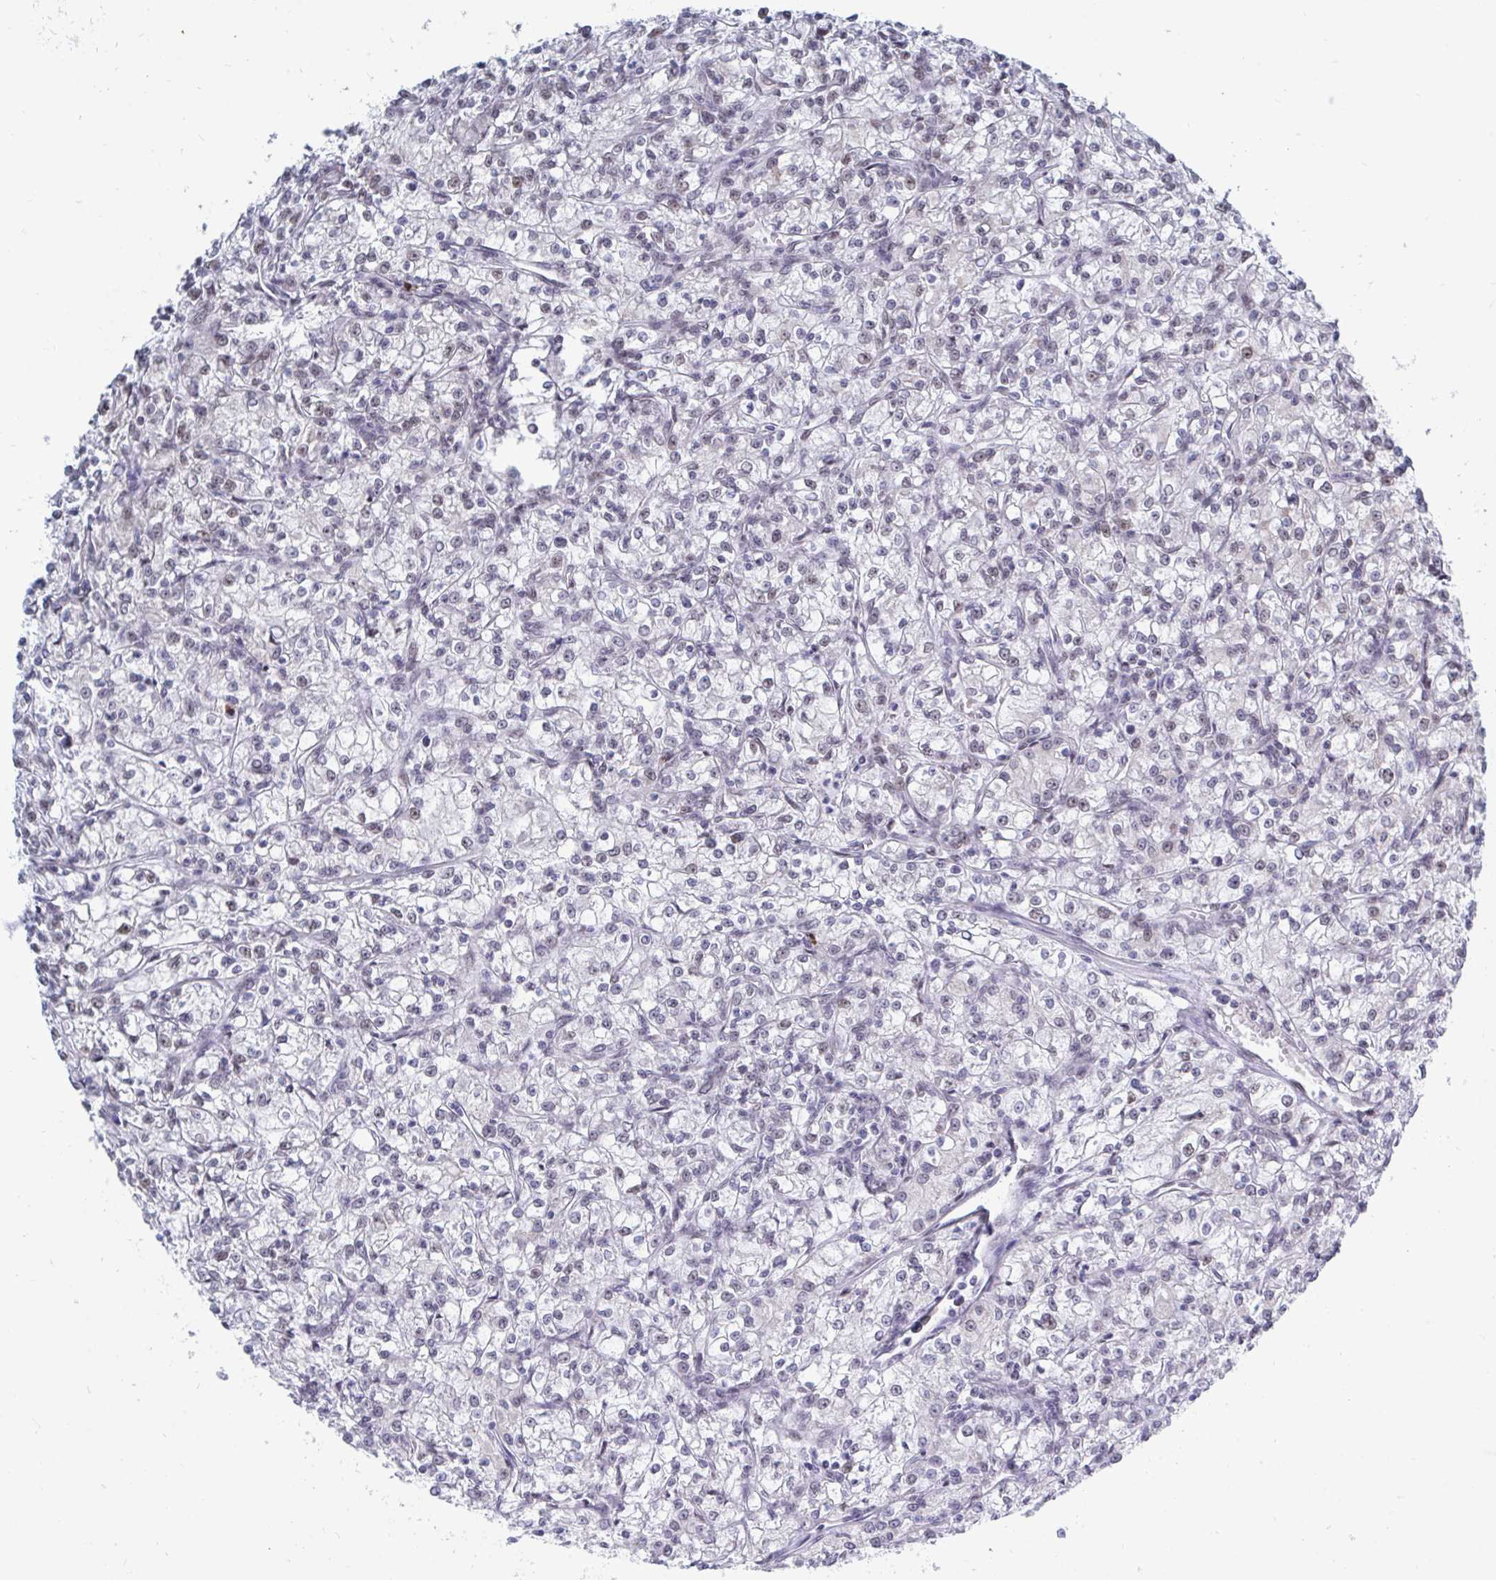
{"staining": {"intensity": "negative", "quantity": "none", "location": "none"}, "tissue": "renal cancer", "cell_type": "Tumor cells", "image_type": "cancer", "snomed": [{"axis": "morphology", "description": "Adenocarcinoma, NOS"}, {"axis": "topography", "description": "Kidney"}], "caption": "Immunohistochemistry (IHC) micrograph of neoplastic tissue: renal adenocarcinoma stained with DAB reveals no significant protein positivity in tumor cells. (DAB IHC, high magnification).", "gene": "TRIP12", "patient": {"sex": "female", "age": 59}}